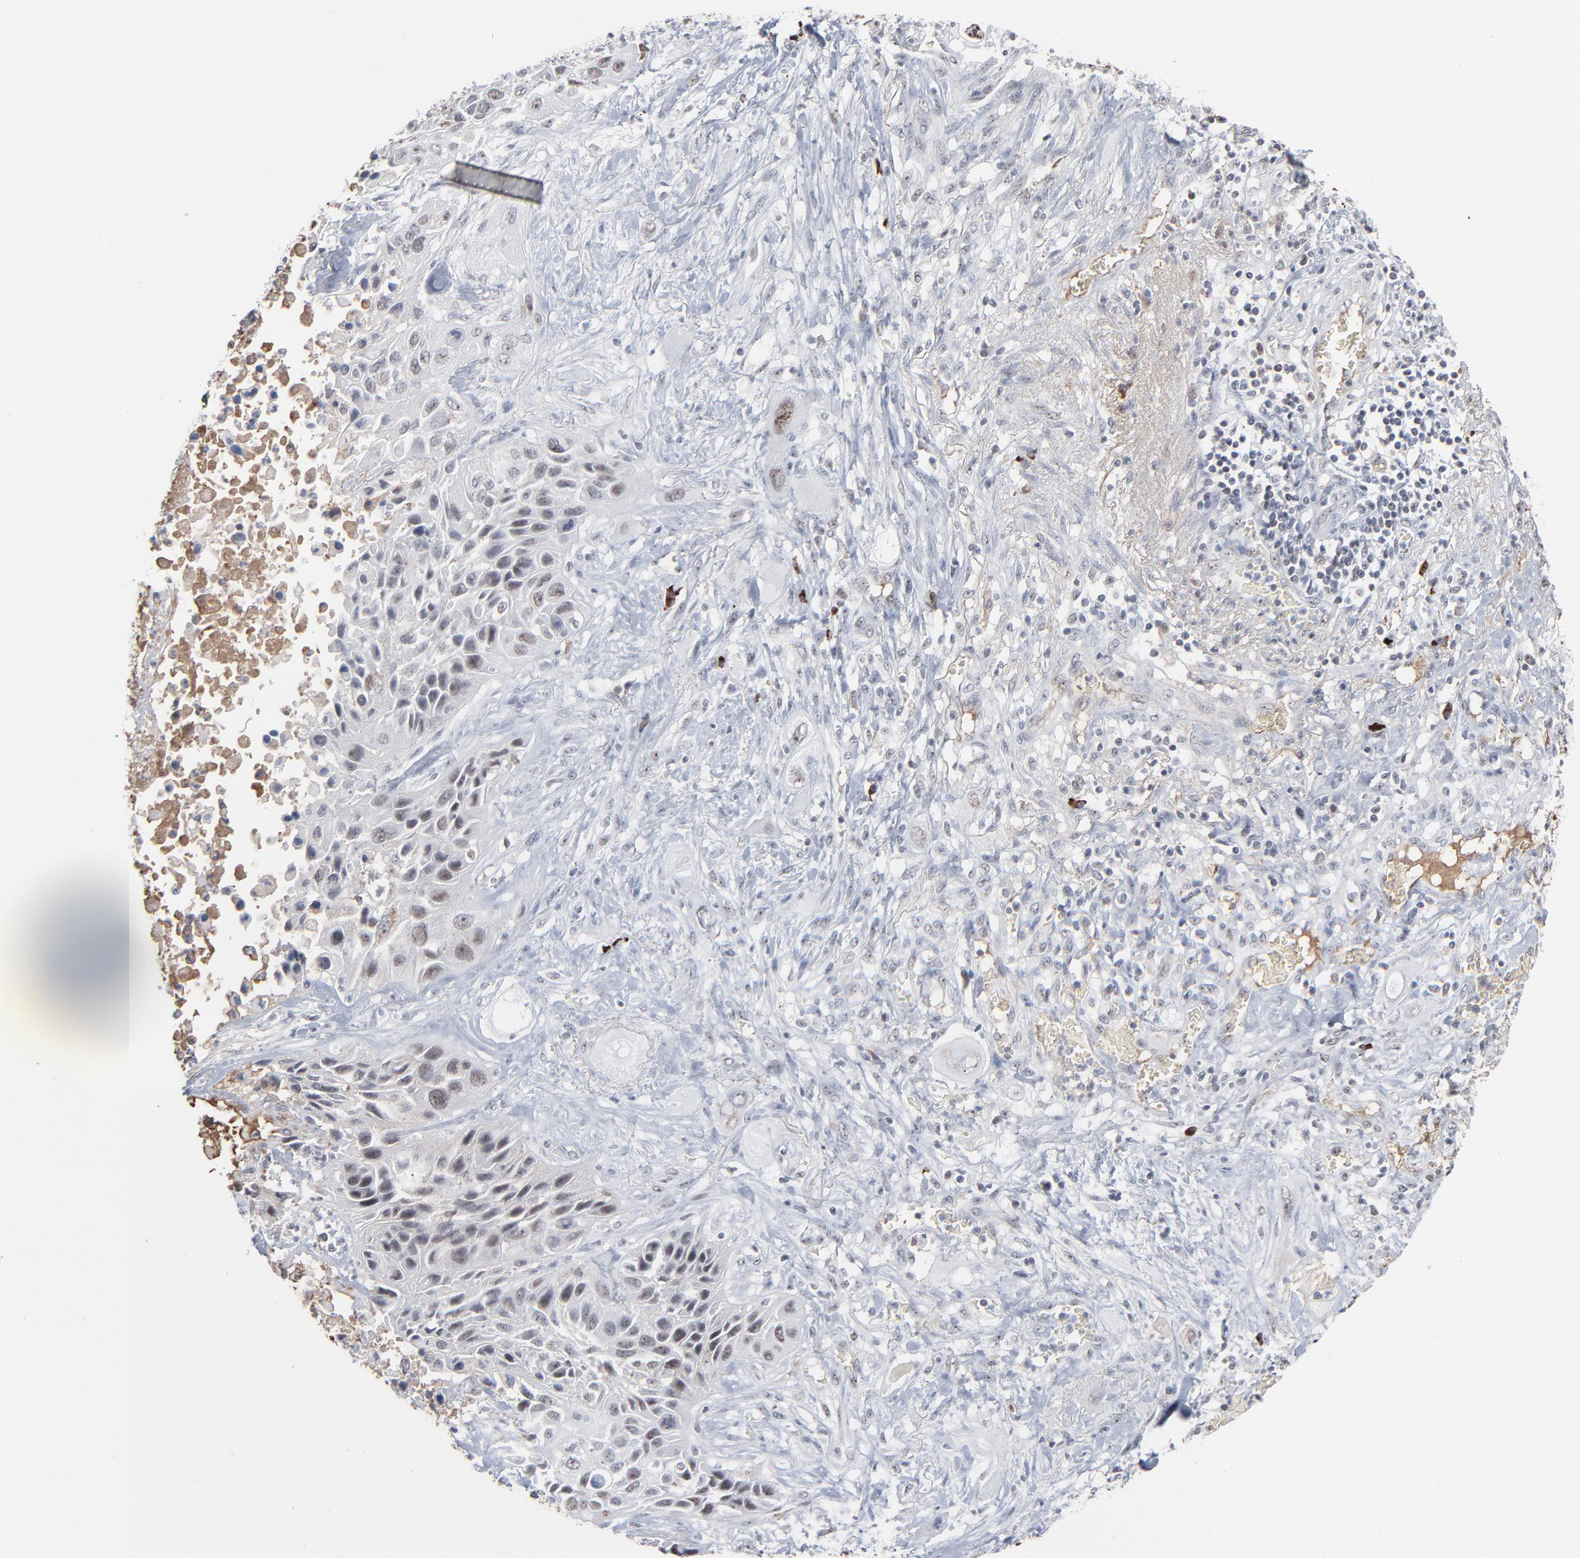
{"staining": {"intensity": "moderate", "quantity": "25%-75%", "location": "nuclear"}, "tissue": "lung cancer", "cell_type": "Tumor cells", "image_type": "cancer", "snomed": [{"axis": "morphology", "description": "Squamous cell carcinoma, NOS"}, {"axis": "topography", "description": "Lung"}], "caption": "Immunohistochemical staining of lung cancer (squamous cell carcinoma) demonstrates medium levels of moderate nuclear protein expression in approximately 25%-75% of tumor cells.", "gene": "MPHOSPH6", "patient": {"sex": "female", "age": 76}}